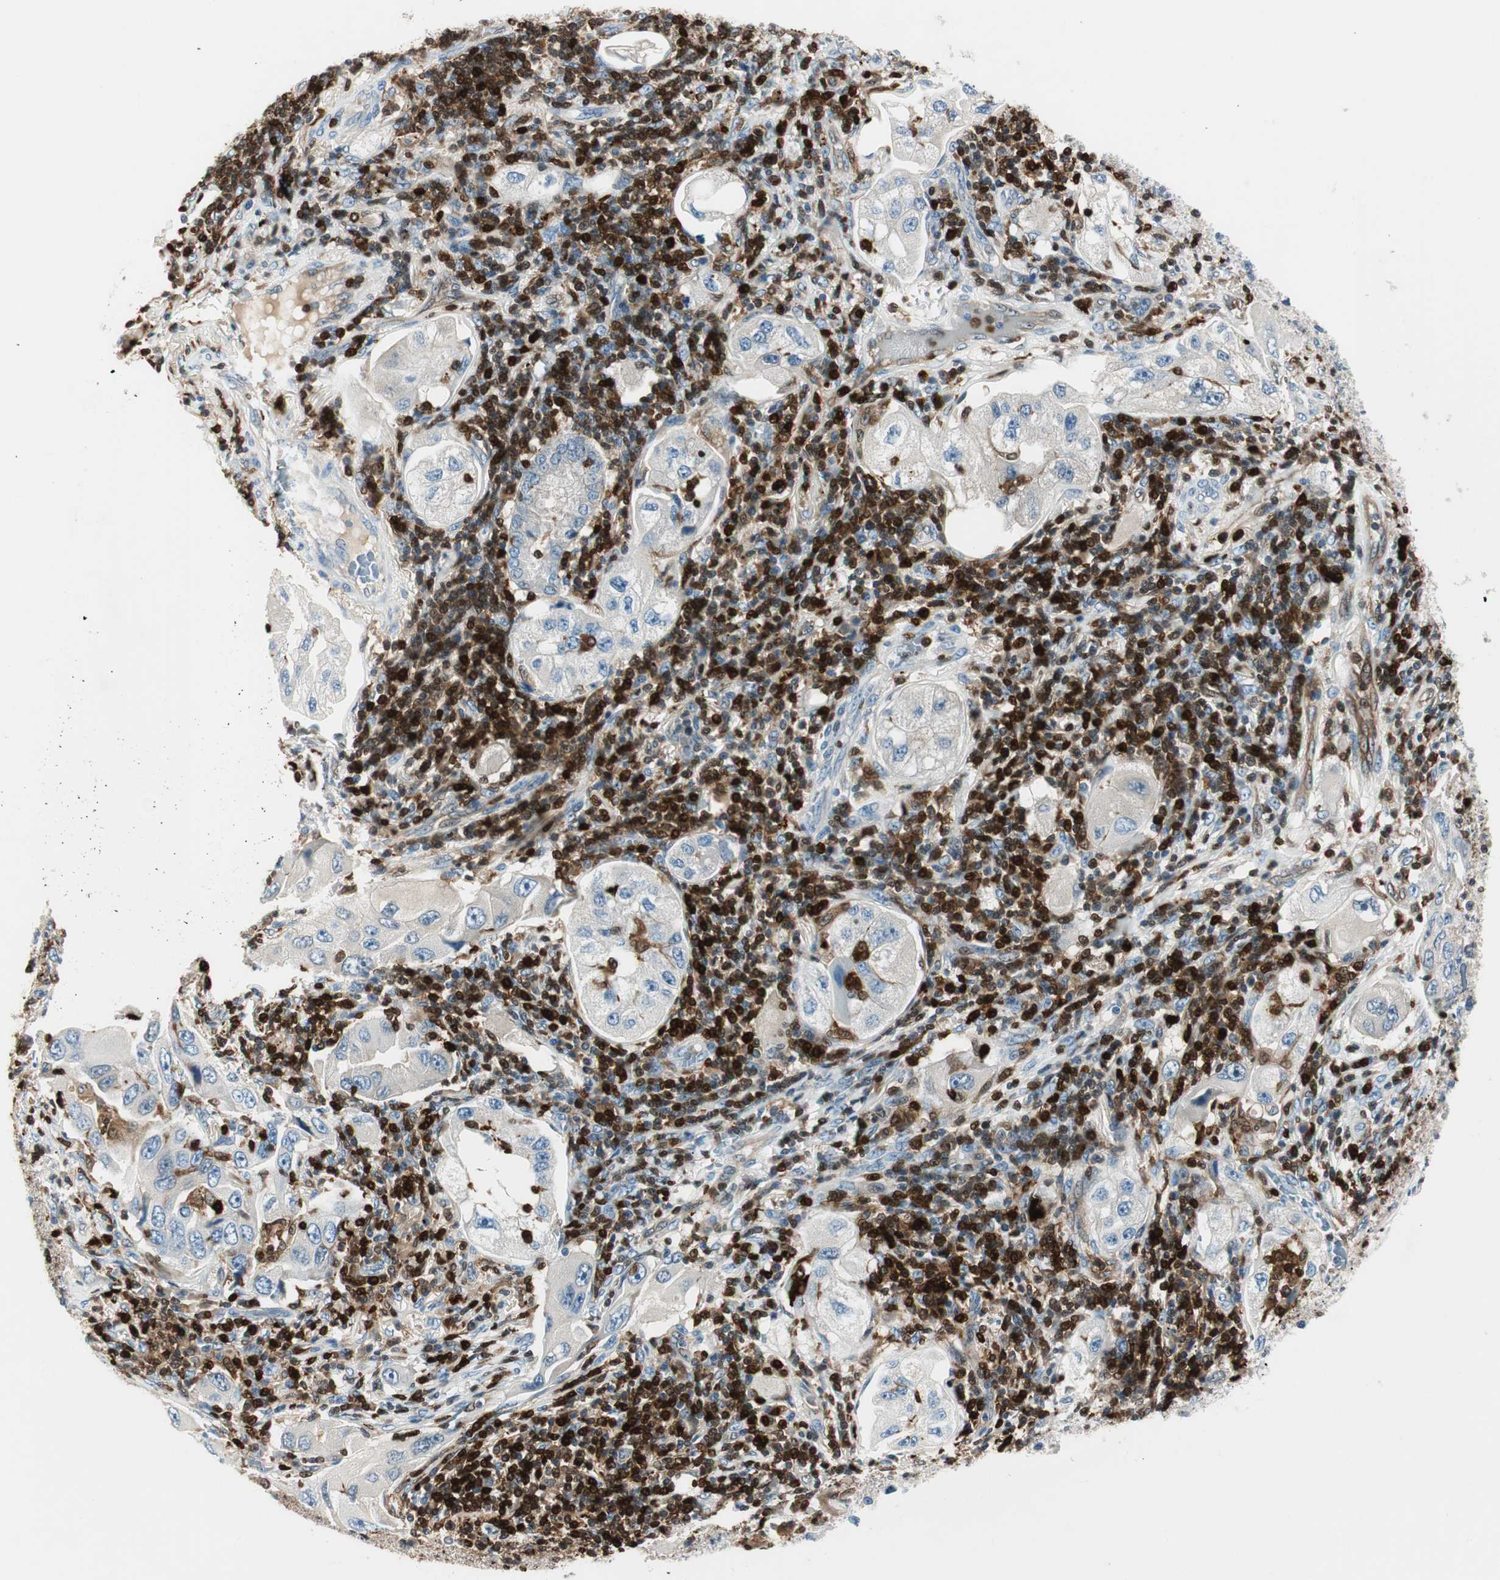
{"staining": {"intensity": "negative", "quantity": "none", "location": "none"}, "tissue": "lung cancer", "cell_type": "Tumor cells", "image_type": "cancer", "snomed": [{"axis": "morphology", "description": "Adenocarcinoma, NOS"}, {"axis": "topography", "description": "Lung"}], "caption": "High power microscopy photomicrograph of an immunohistochemistry (IHC) photomicrograph of adenocarcinoma (lung), revealing no significant staining in tumor cells.", "gene": "COTL1", "patient": {"sex": "female", "age": 65}}